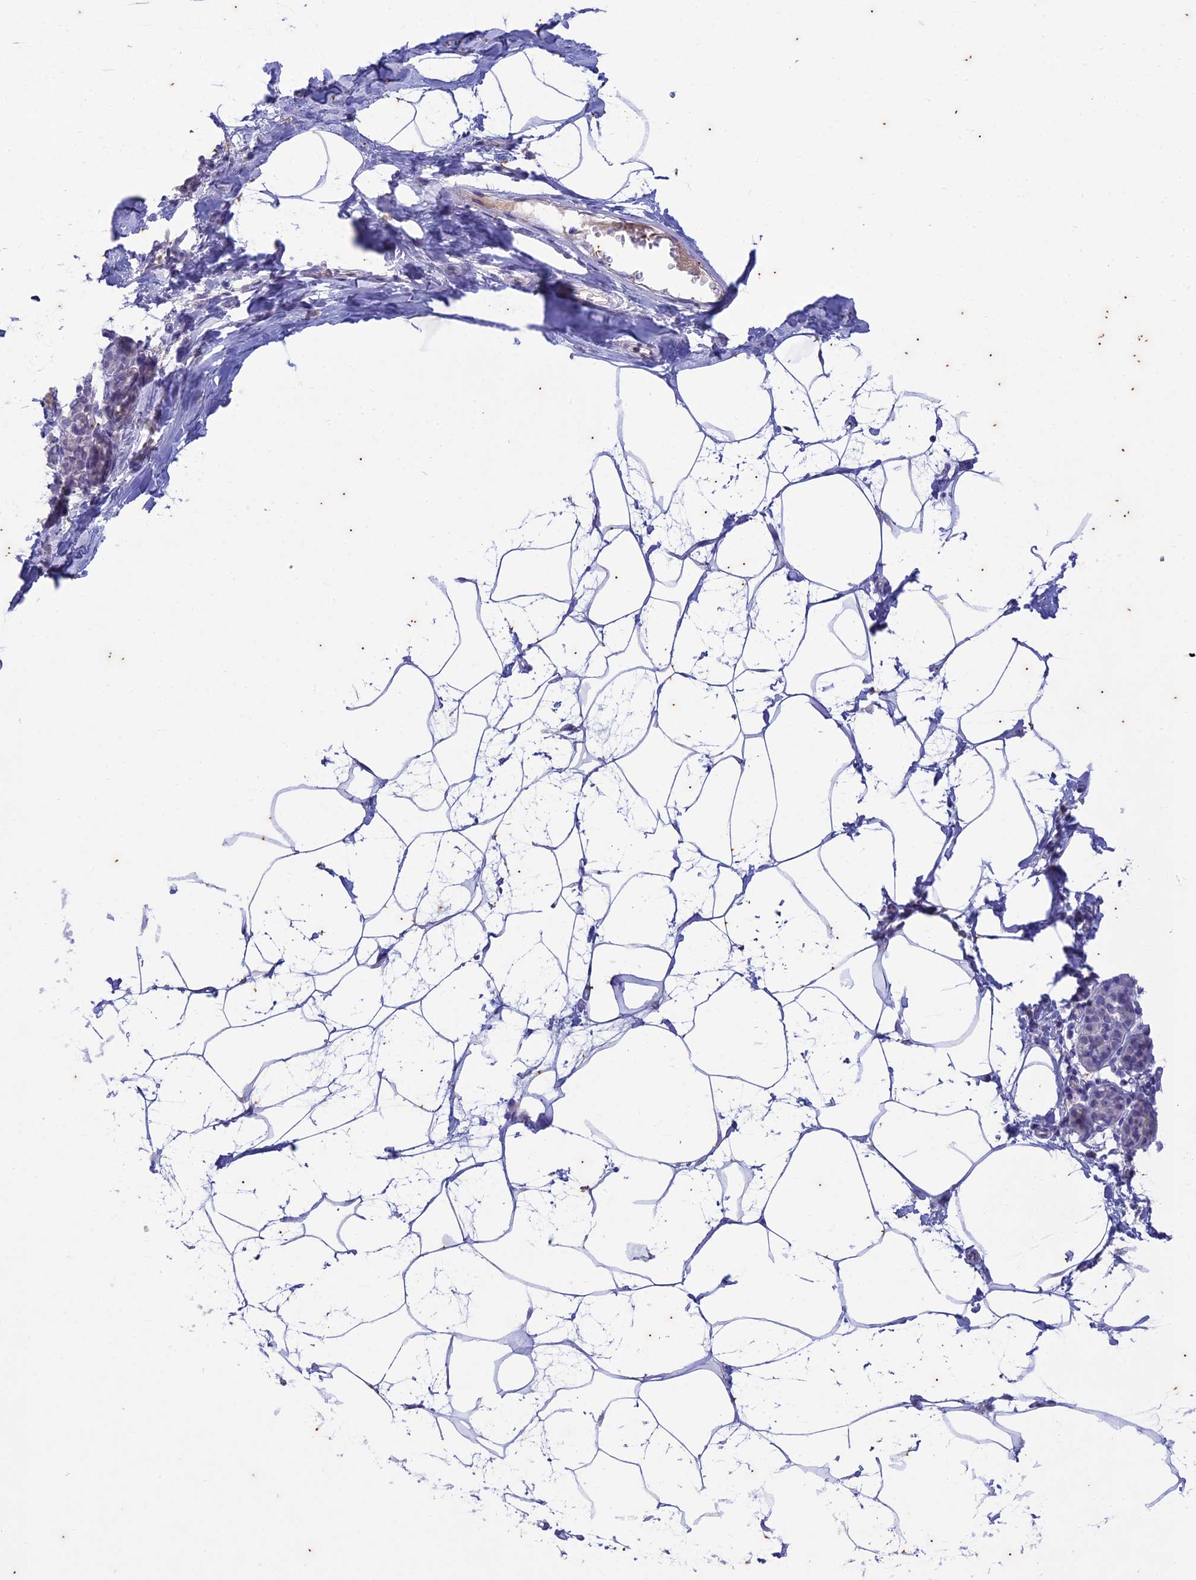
{"staining": {"intensity": "negative", "quantity": "none", "location": "none"}, "tissue": "breast", "cell_type": "Adipocytes", "image_type": "normal", "snomed": [{"axis": "morphology", "description": "Normal tissue, NOS"}, {"axis": "morphology", "description": "Lobular carcinoma"}, {"axis": "topography", "description": "Breast"}], "caption": "Benign breast was stained to show a protein in brown. There is no significant expression in adipocytes. (DAB (3,3'-diaminobenzidine) IHC with hematoxylin counter stain).", "gene": "TMEM40", "patient": {"sex": "female", "age": 62}}